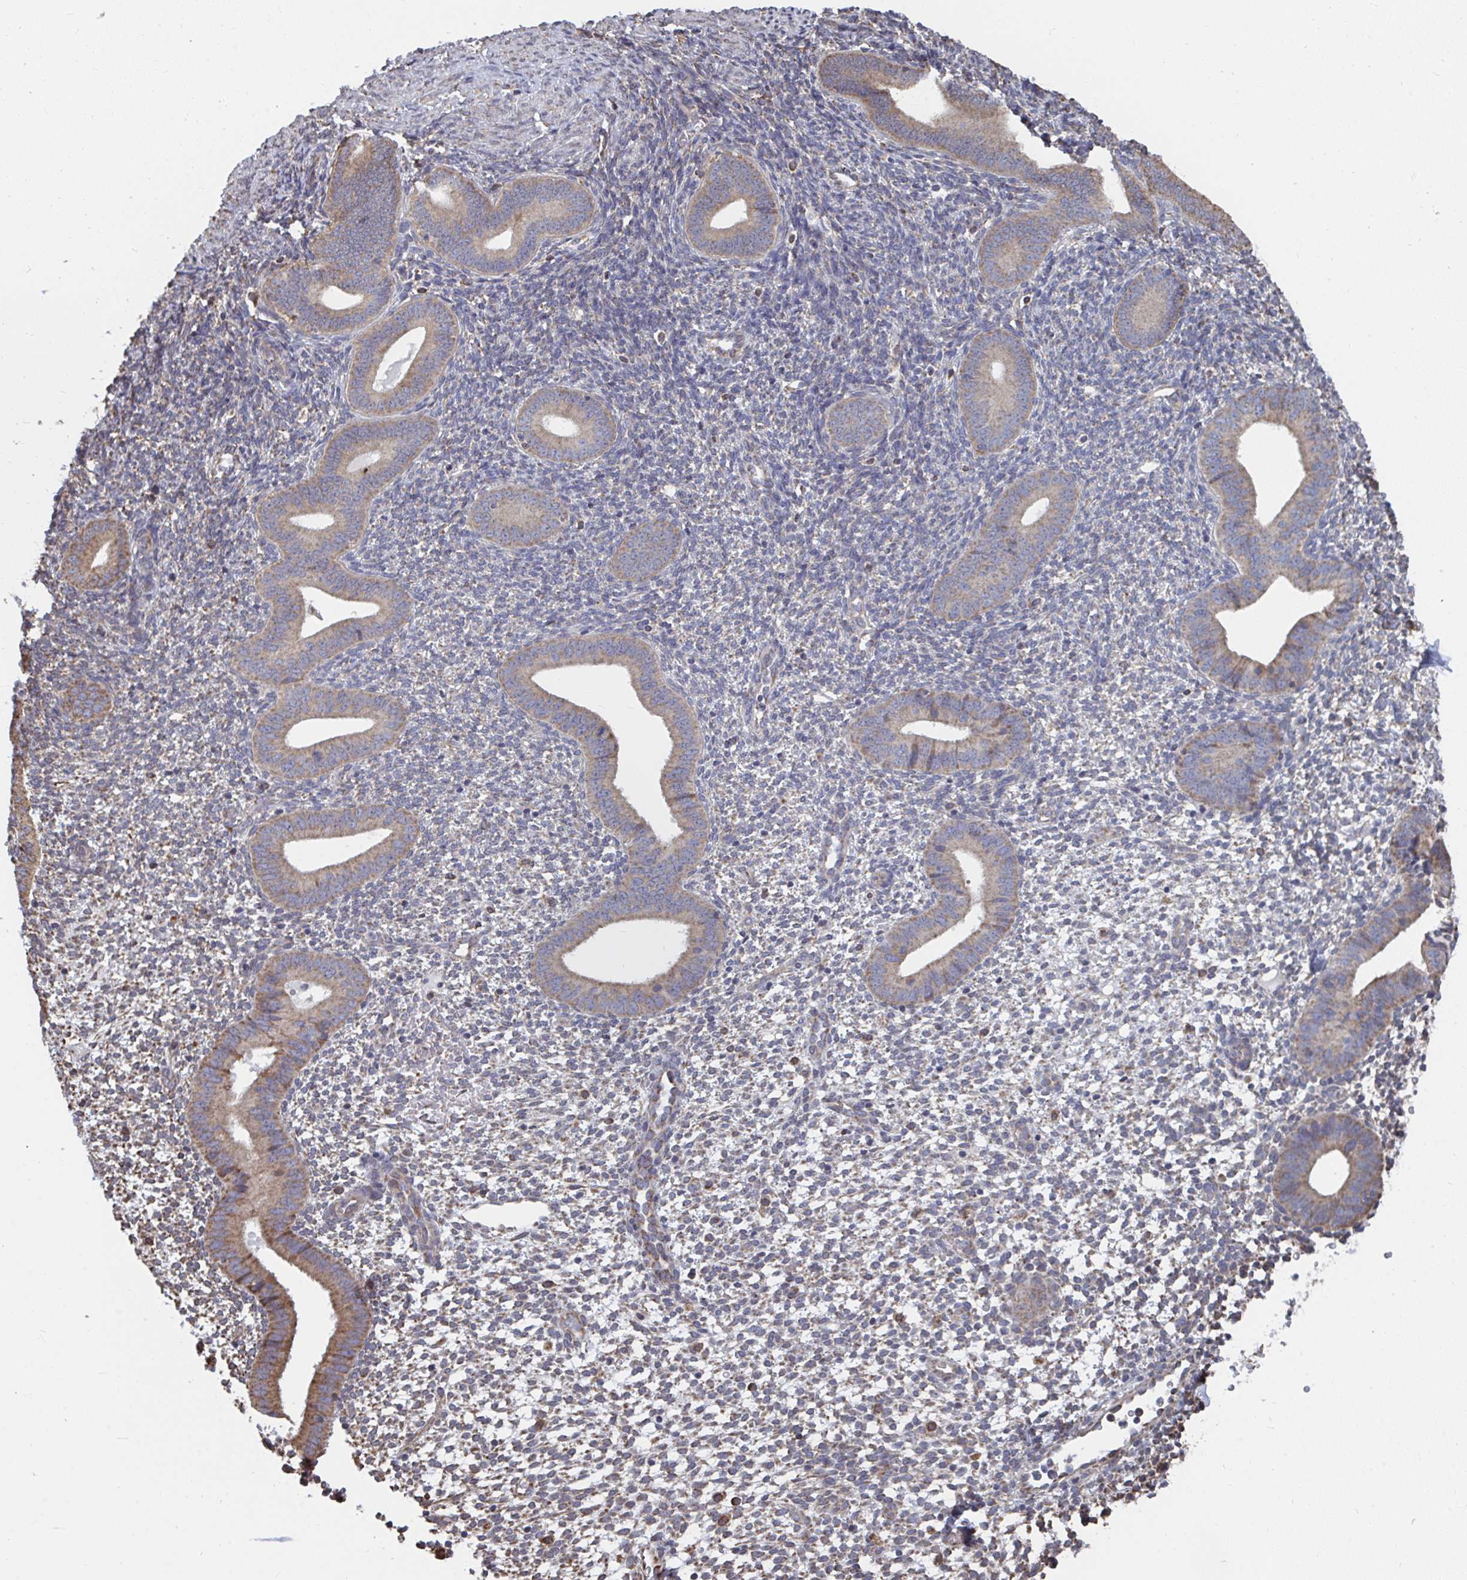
{"staining": {"intensity": "negative", "quantity": "none", "location": "none"}, "tissue": "endometrium", "cell_type": "Cells in endometrial stroma", "image_type": "normal", "snomed": [{"axis": "morphology", "description": "Normal tissue, NOS"}, {"axis": "topography", "description": "Endometrium"}], "caption": "Photomicrograph shows no protein positivity in cells in endometrial stroma of normal endometrium.", "gene": "ELAVL1", "patient": {"sex": "female", "age": 40}}